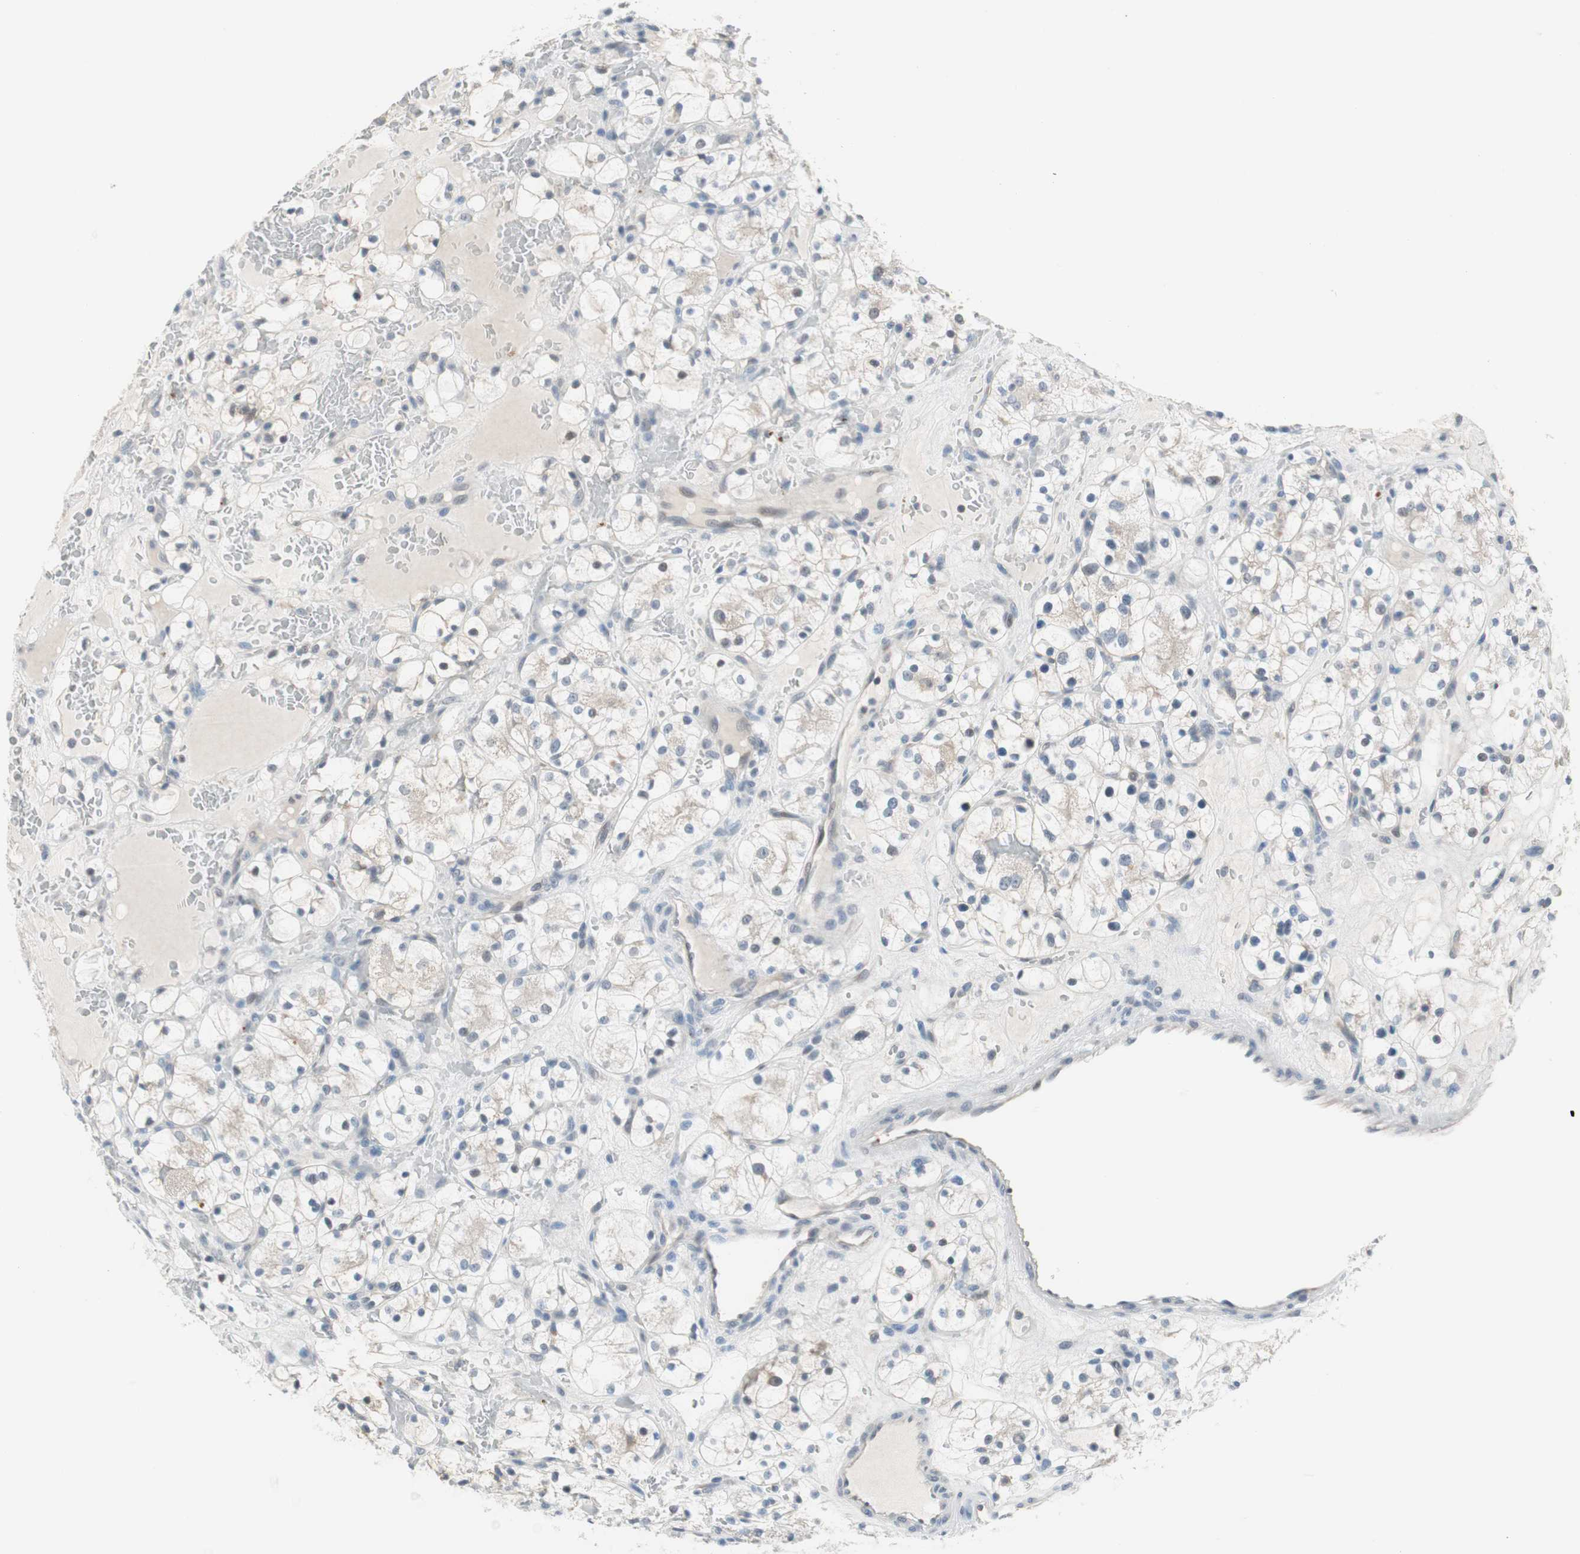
{"staining": {"intensity": "negative", "quantity": "none", "location": "none"}, "tissue": "renal cancer", "cell_type": "Tumor cells", "image_type": "cancer", "snomed": [{"axis": "morphology", "description": "Adenocarcinoma, NOS"}, {"axis": "topography", "description": "Kidney"}], "caption": "Tumor cells show no significant protein expression in renal cancer. (DAB immunohistochemistry (IHC) with hematoxylin counter stain).", "gene": "GRHL1", "patient": {"sex": "female", "age": 60}}